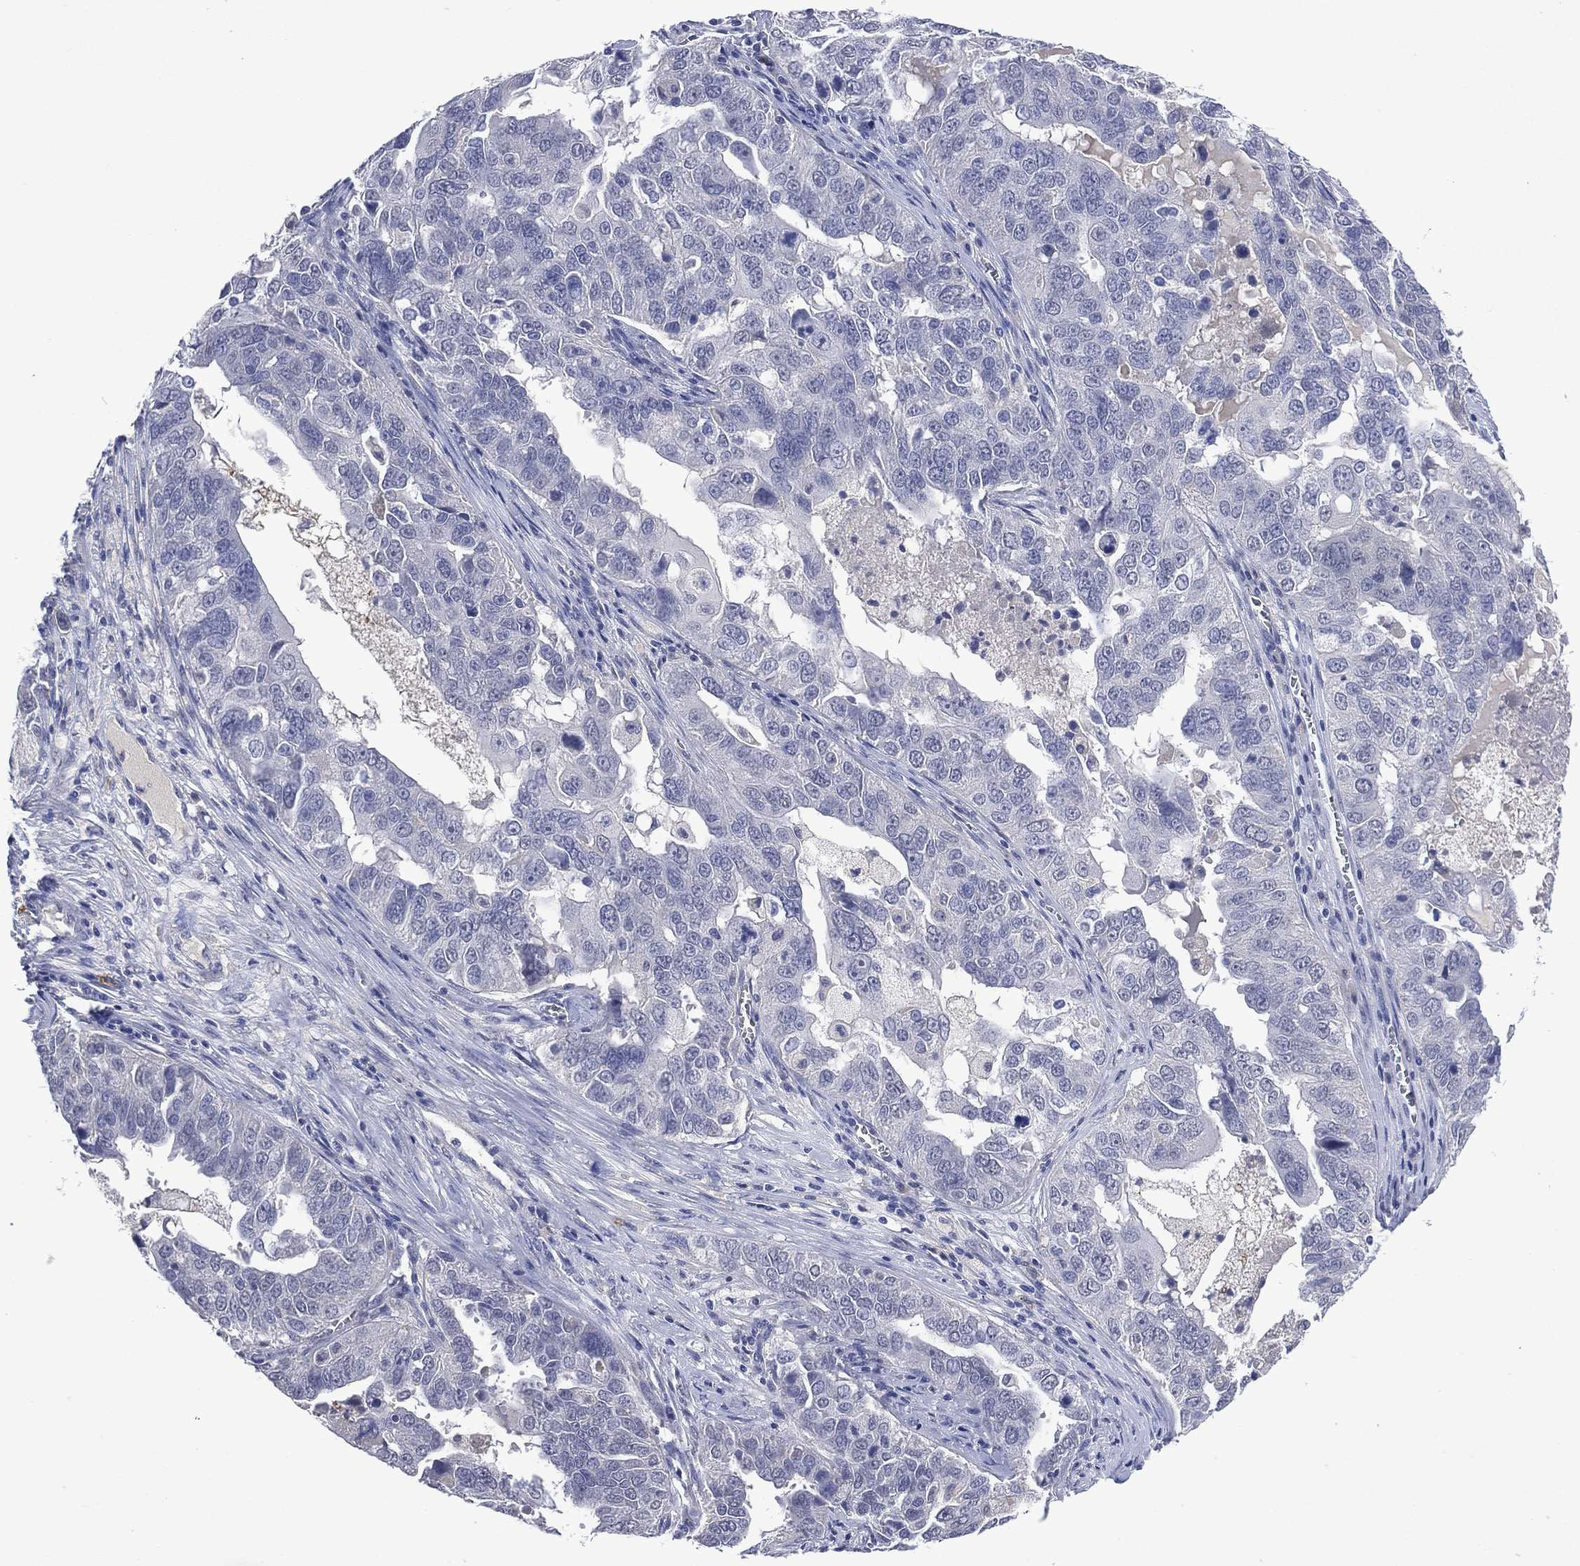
{"staining": {"intensity": "negative", "quantity": "none", "location": "none"}, "tissue": "ovarian cancer", "cell_type": "Tumor cells", "image_type": "cancer", "snomed": [{"axis": "morphology", "description": "Carcinoma, endometroid"}, {"axis": "topography", "description": "Soft tissue"}, {"axis": "topography", "description": "Ovary"}], "caption": "Endometroid carcinoma (ovarian) was stained to show a protein in brown. There is no significant positivity in tumor cells.", "gene": "ASB10", "patient": {"sex": "female", "age": 52}}